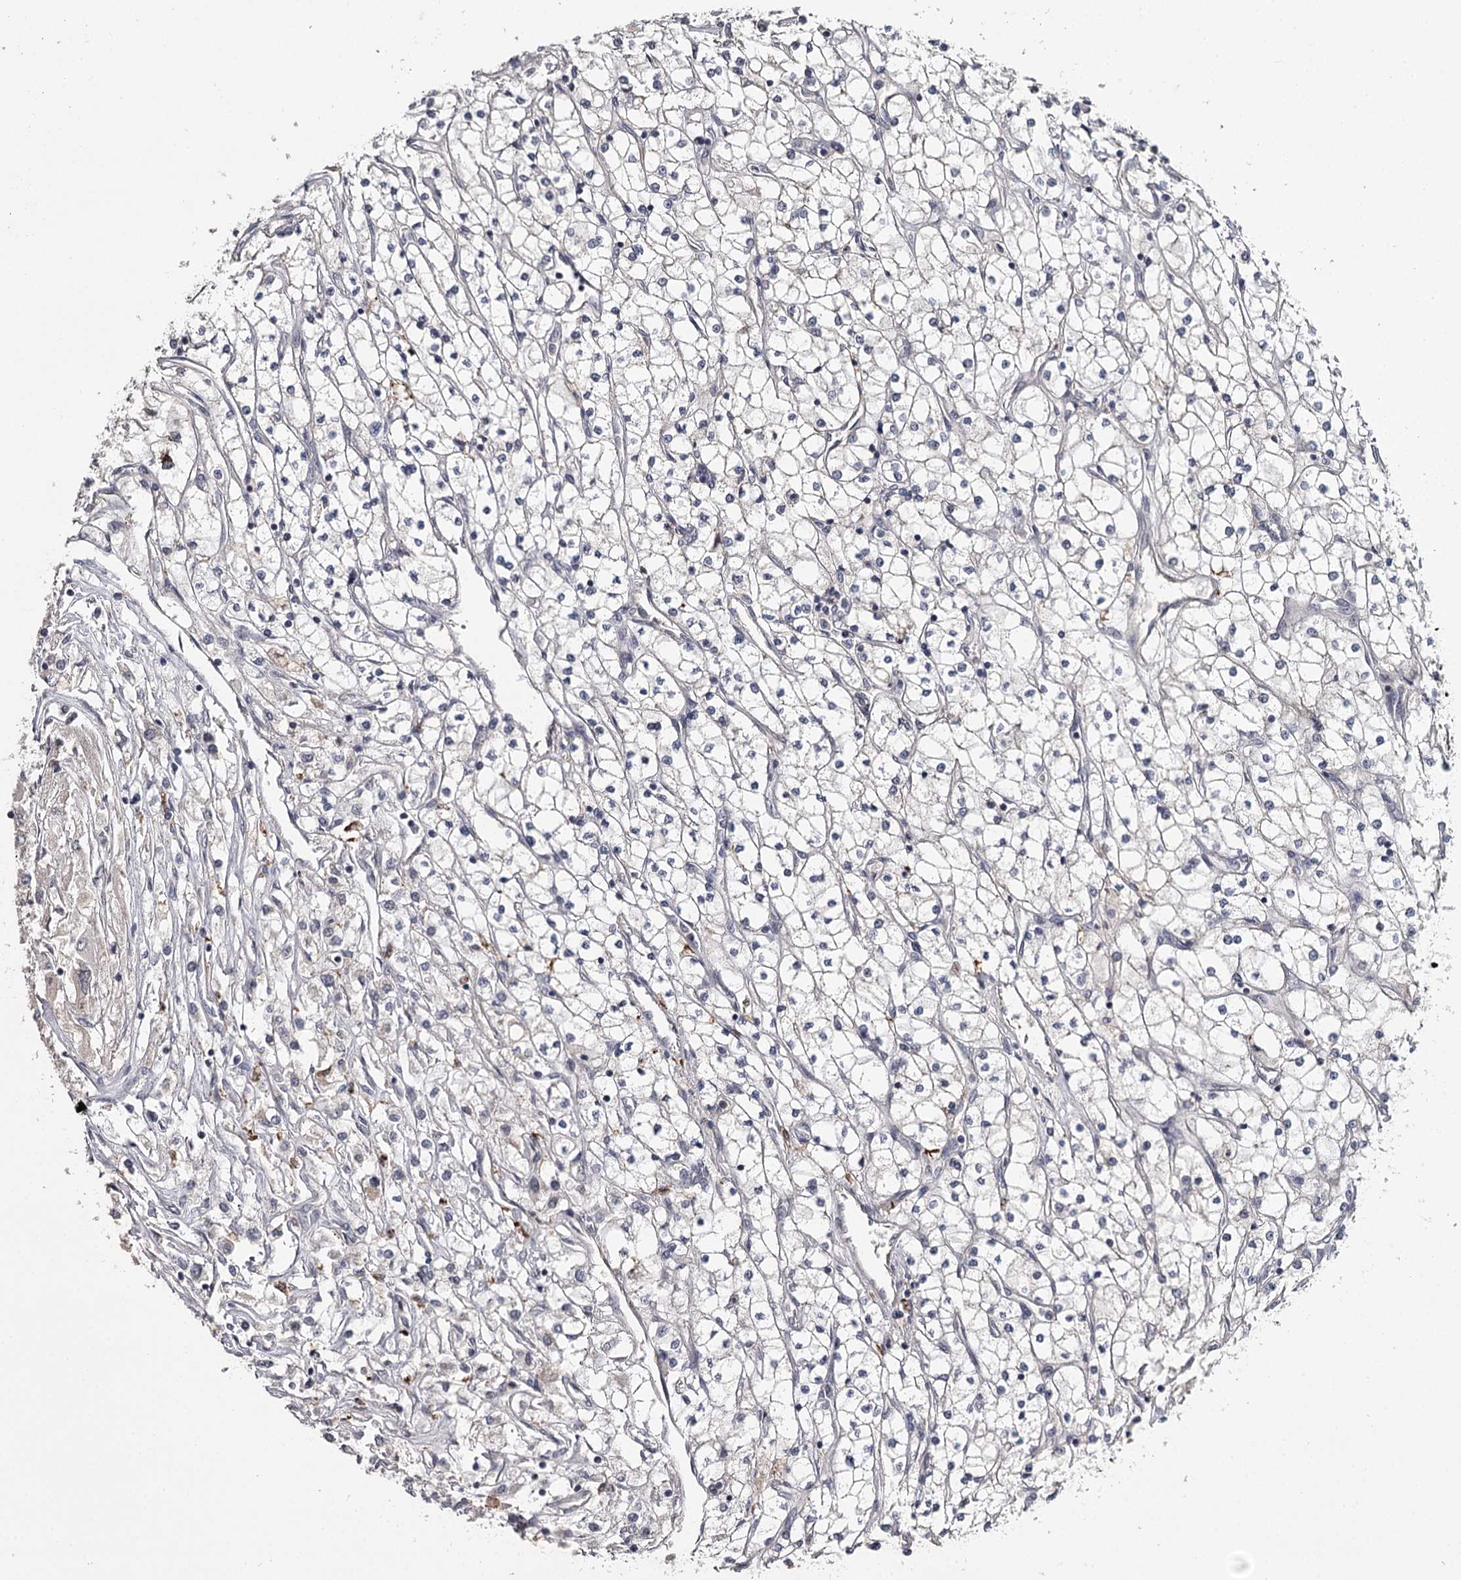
{"staining": {"intensity": "negative", "quantity": "none", "location": "none"}, "tissue": "renal cancer", "cell_type": "Tumor cells", "image_type": "cancer", "snomed": [{"axis": "morphology", "description": "Adenocarcinoma, NOS"}, {"axis": "topography", "description": "Kidney"}], "caption": "High power microscopy image of an IHC micrograph of adenocarcinoma (renal), revealing no significant staining in tumor cells.", "gene": "CWF19L2", "patient": {"sex": "male", "age": 80}}